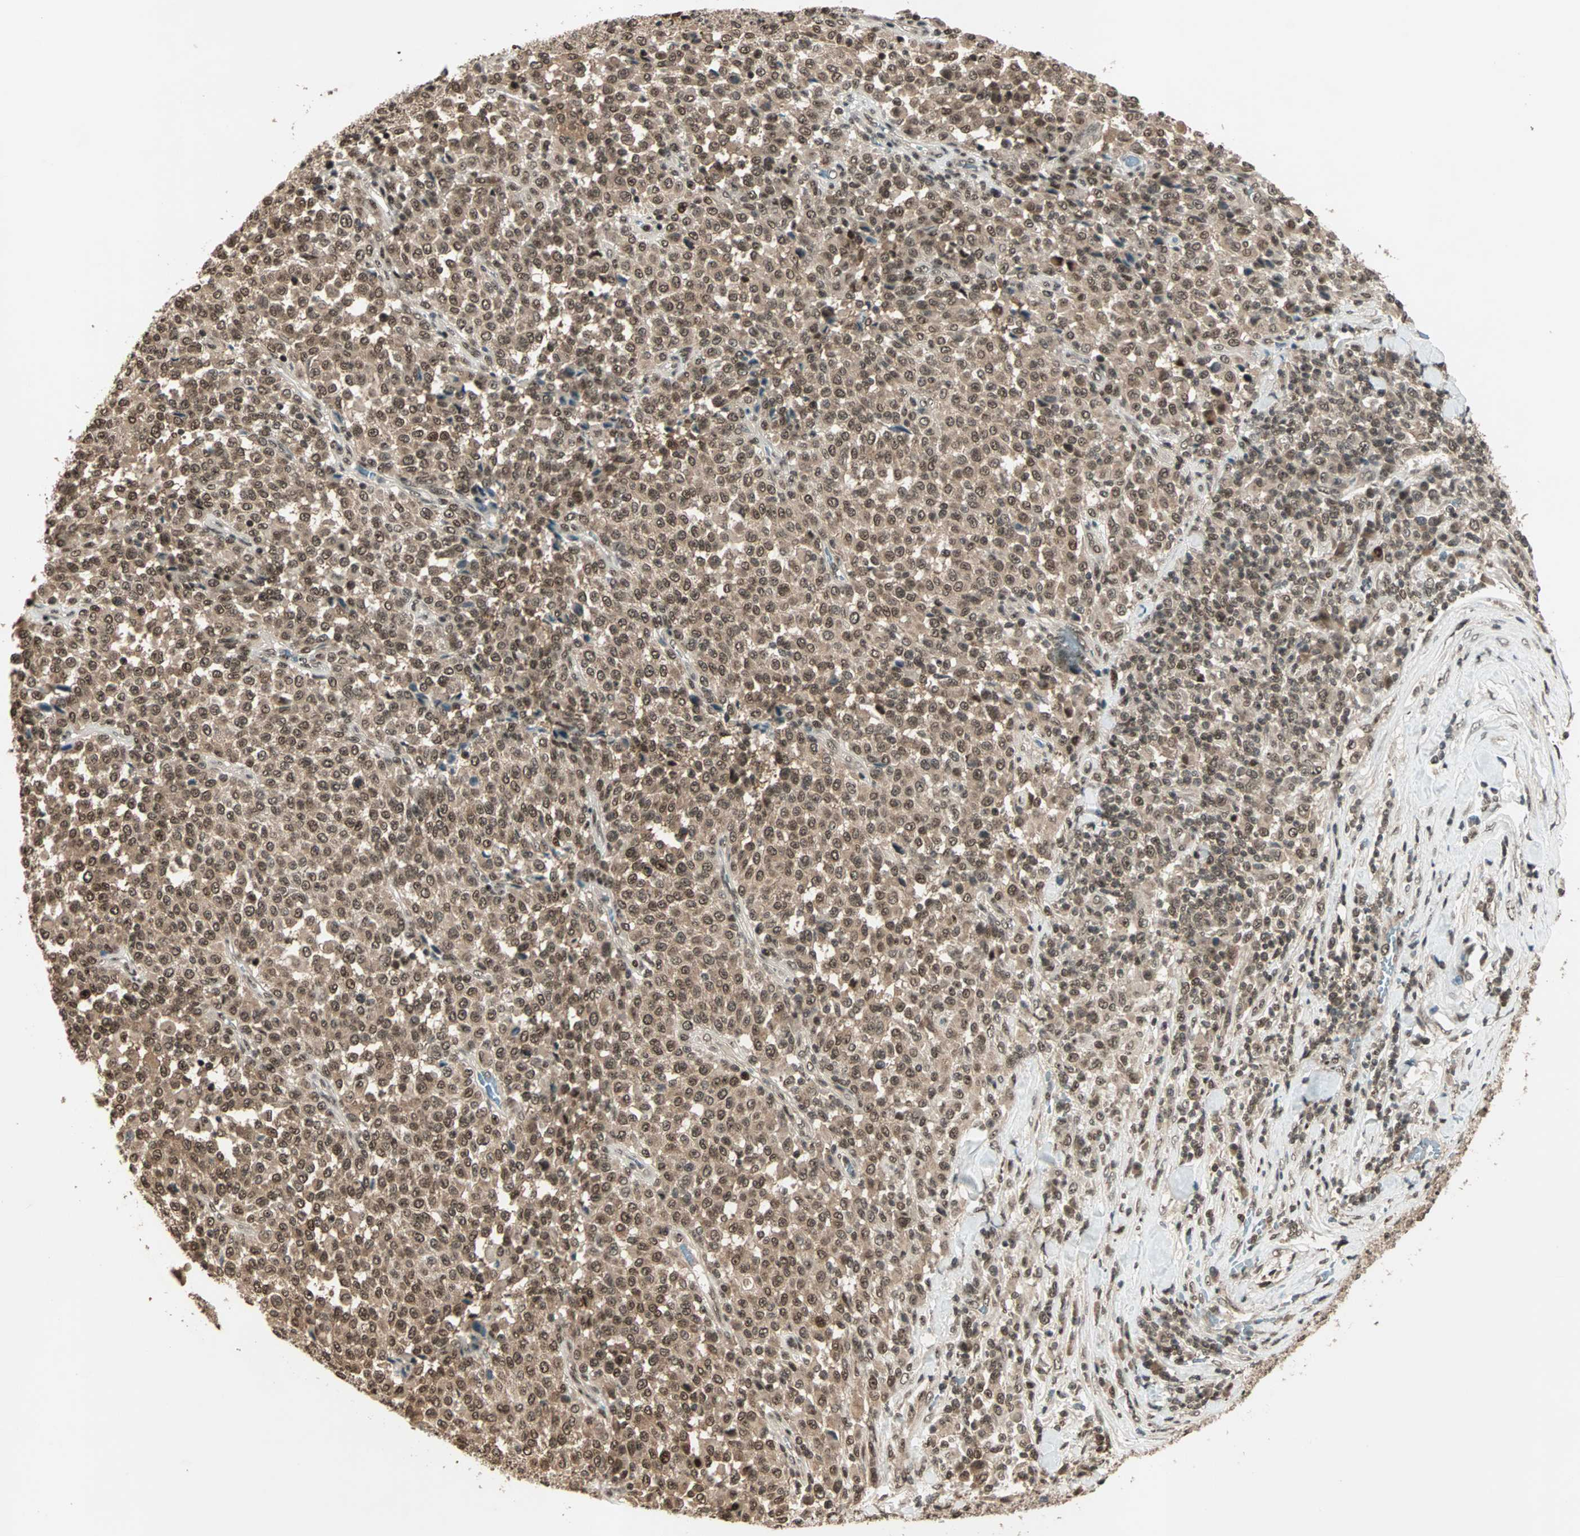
{"staining": {"intensity": "moderate", "quantity": ">75%", "location": "cytoplasmic/membranous,nuclear"}, "tissue": "melanoma", "cell_type": "Tumor cells", "image_type": "cancer", "snomed": [{"axis": "morphology", "description": "Malignant melanoma, Metastatic site"}, {"axis": "topography", "description": "Pancreas"}], "caption": "An immunohistochemistry (IHC) image of tumor tissue is shown. Protein staining in brown labels moderate cytoplasmic/membranous and nuclear positivity in malignant melanoma (metastatic site) within tumor cells.", "gene": "ZNF44", "patient": {"sex": "female", "age": 30}}